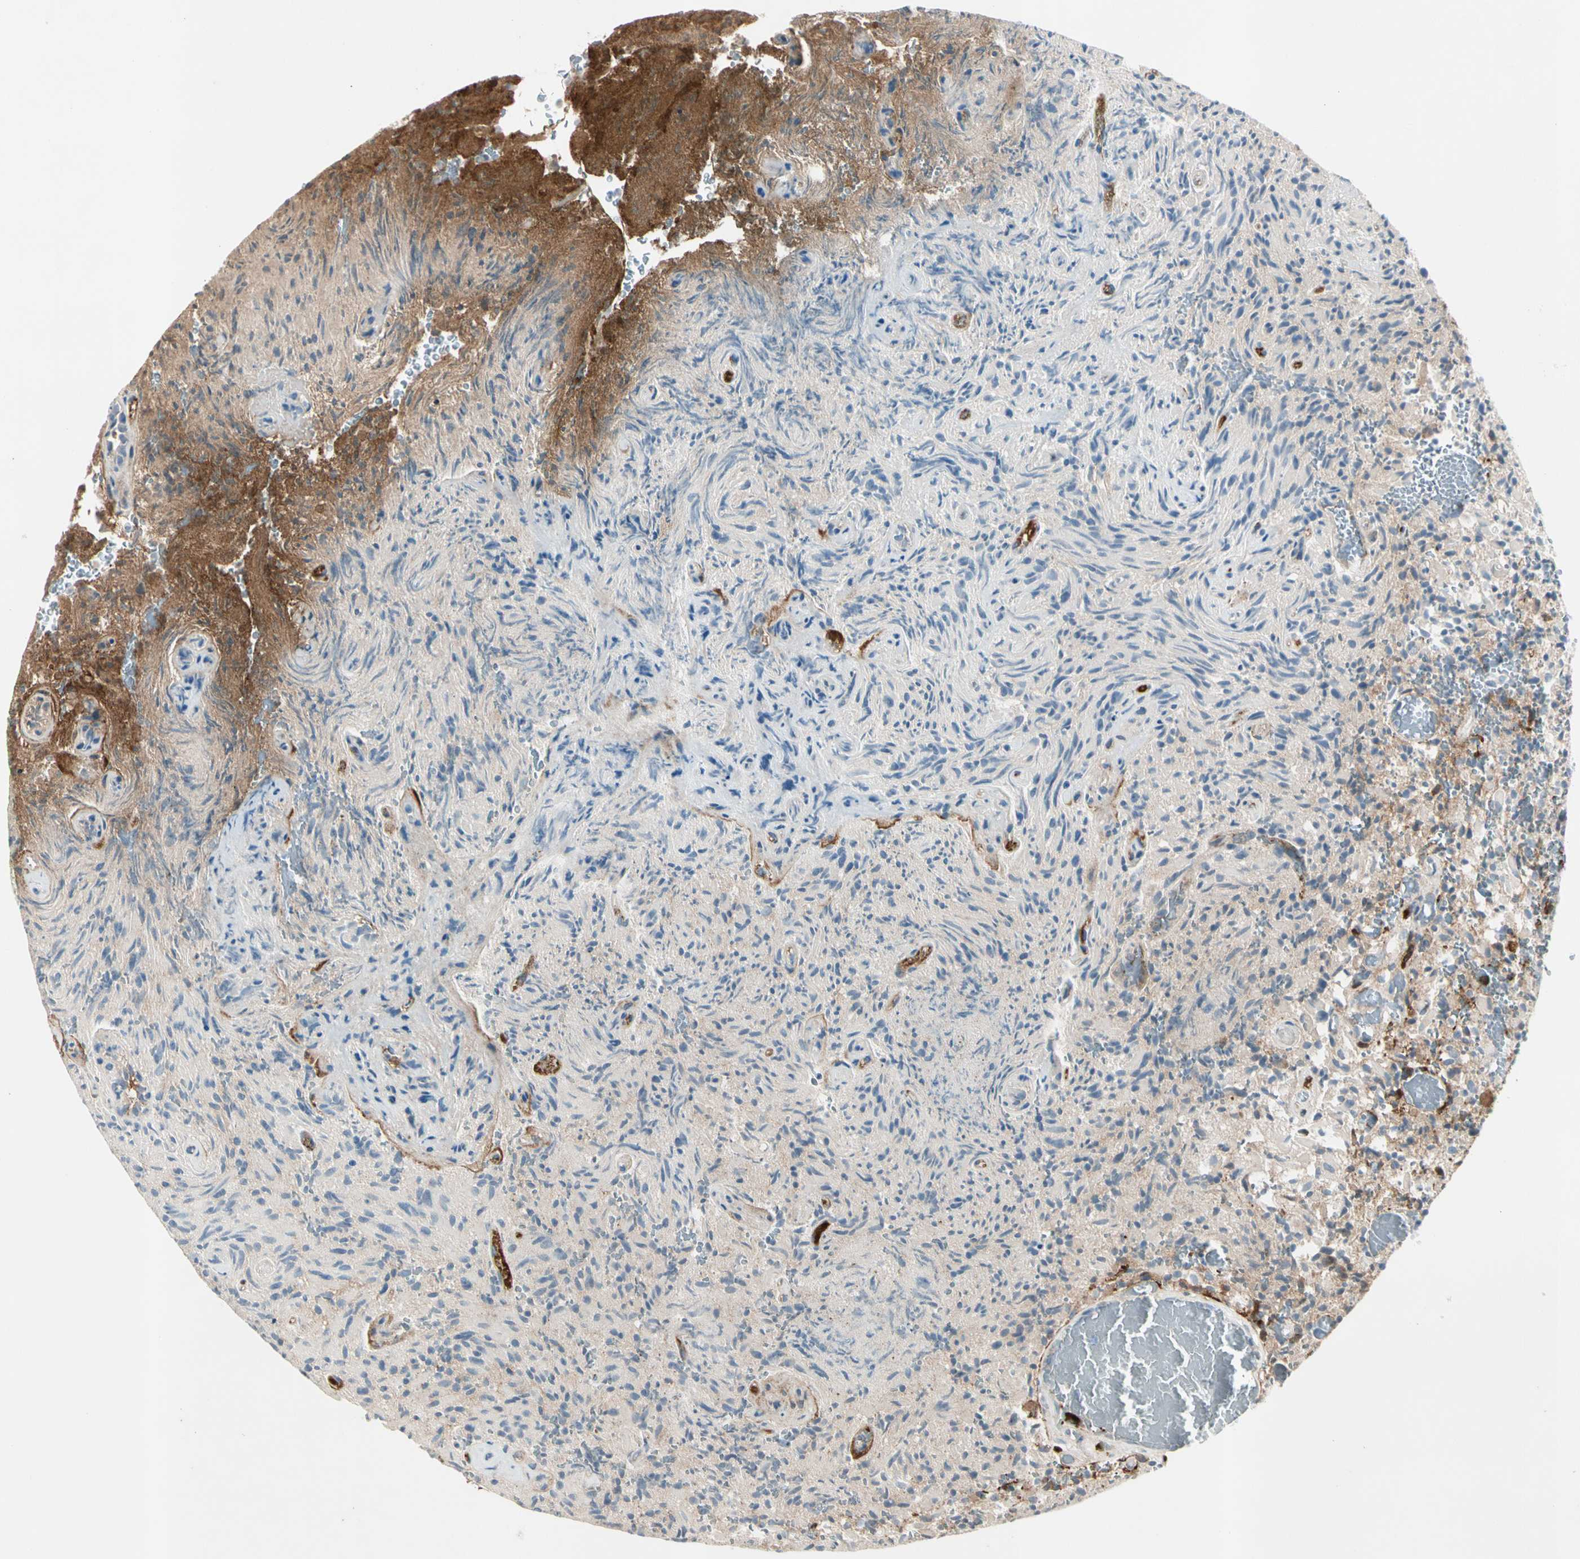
{"staining": {"intensity": "negative", "quantity": "none", "location": "none"}, "tissue": "glioma", "cell_type": "Tumor cells", "image_type": "cancer", "snomed": [{"axis": "morphology", "description": "Glioma, malignant, High grade"}, {"axis": "topography", "description": "Brain"}], "caption": "A histopathology image of human glioma is negative for staining in tumor cells.", "gene": "SERPIND1", "patient": {"sex": "male", "age": 71}}